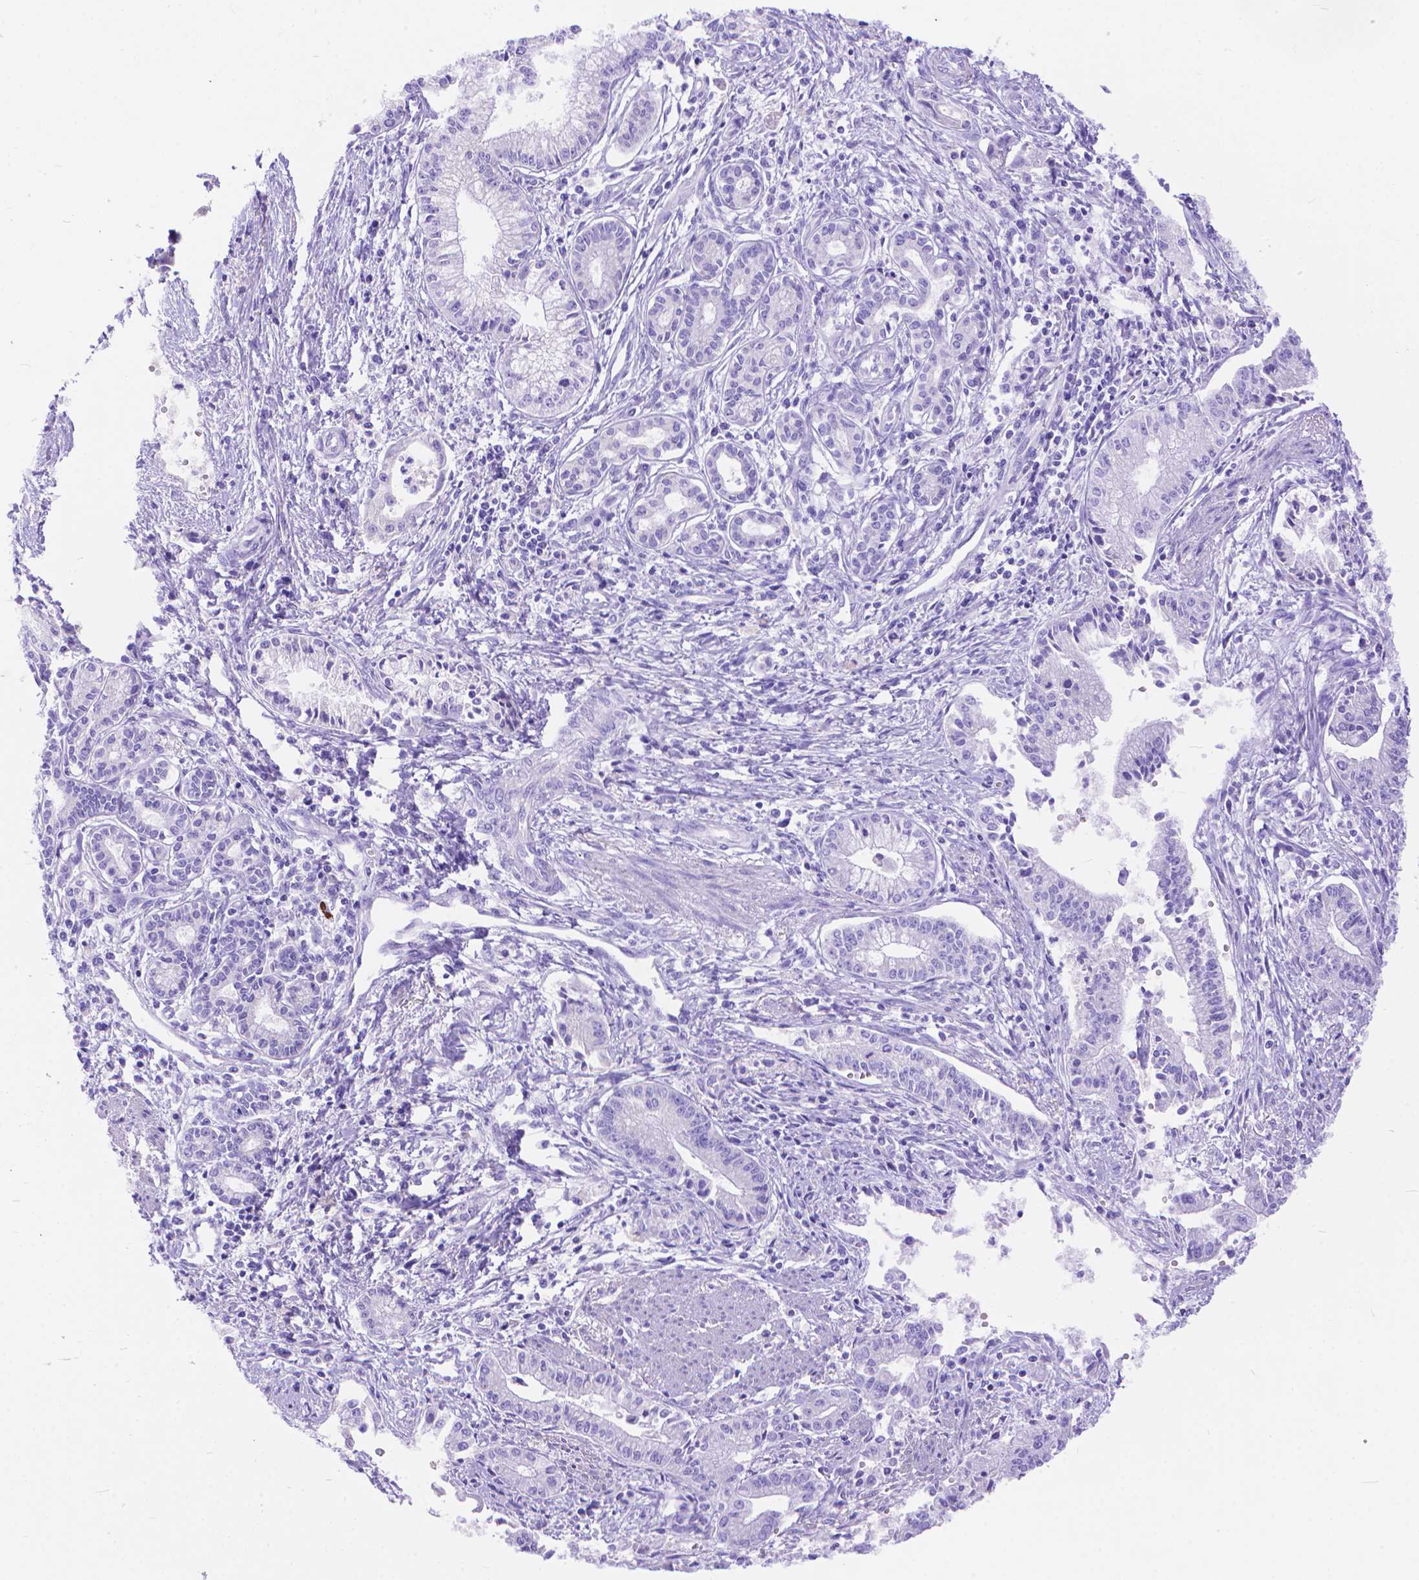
{"staining": {"intensity": "negative", "quantity": "none", "location": "none"}, "tissue": "pancreatic cancer", "cell_type": "Tumor cells", "image_type": "cancer", "snomed": [{"axis": "morphology", "description": "Adenocarcinoma, NOS"}, {"axis": "topography", "description": "Pancreas"}], "caption": "The photomicrograph demonstrates no staining of tumor cells in pancreatic cancer. (Immunohistochemistry (ihc), brightfield microscopy, high magnification).", "gene": "DHRS2", "patient": {"sex": "female", "age": 65}}